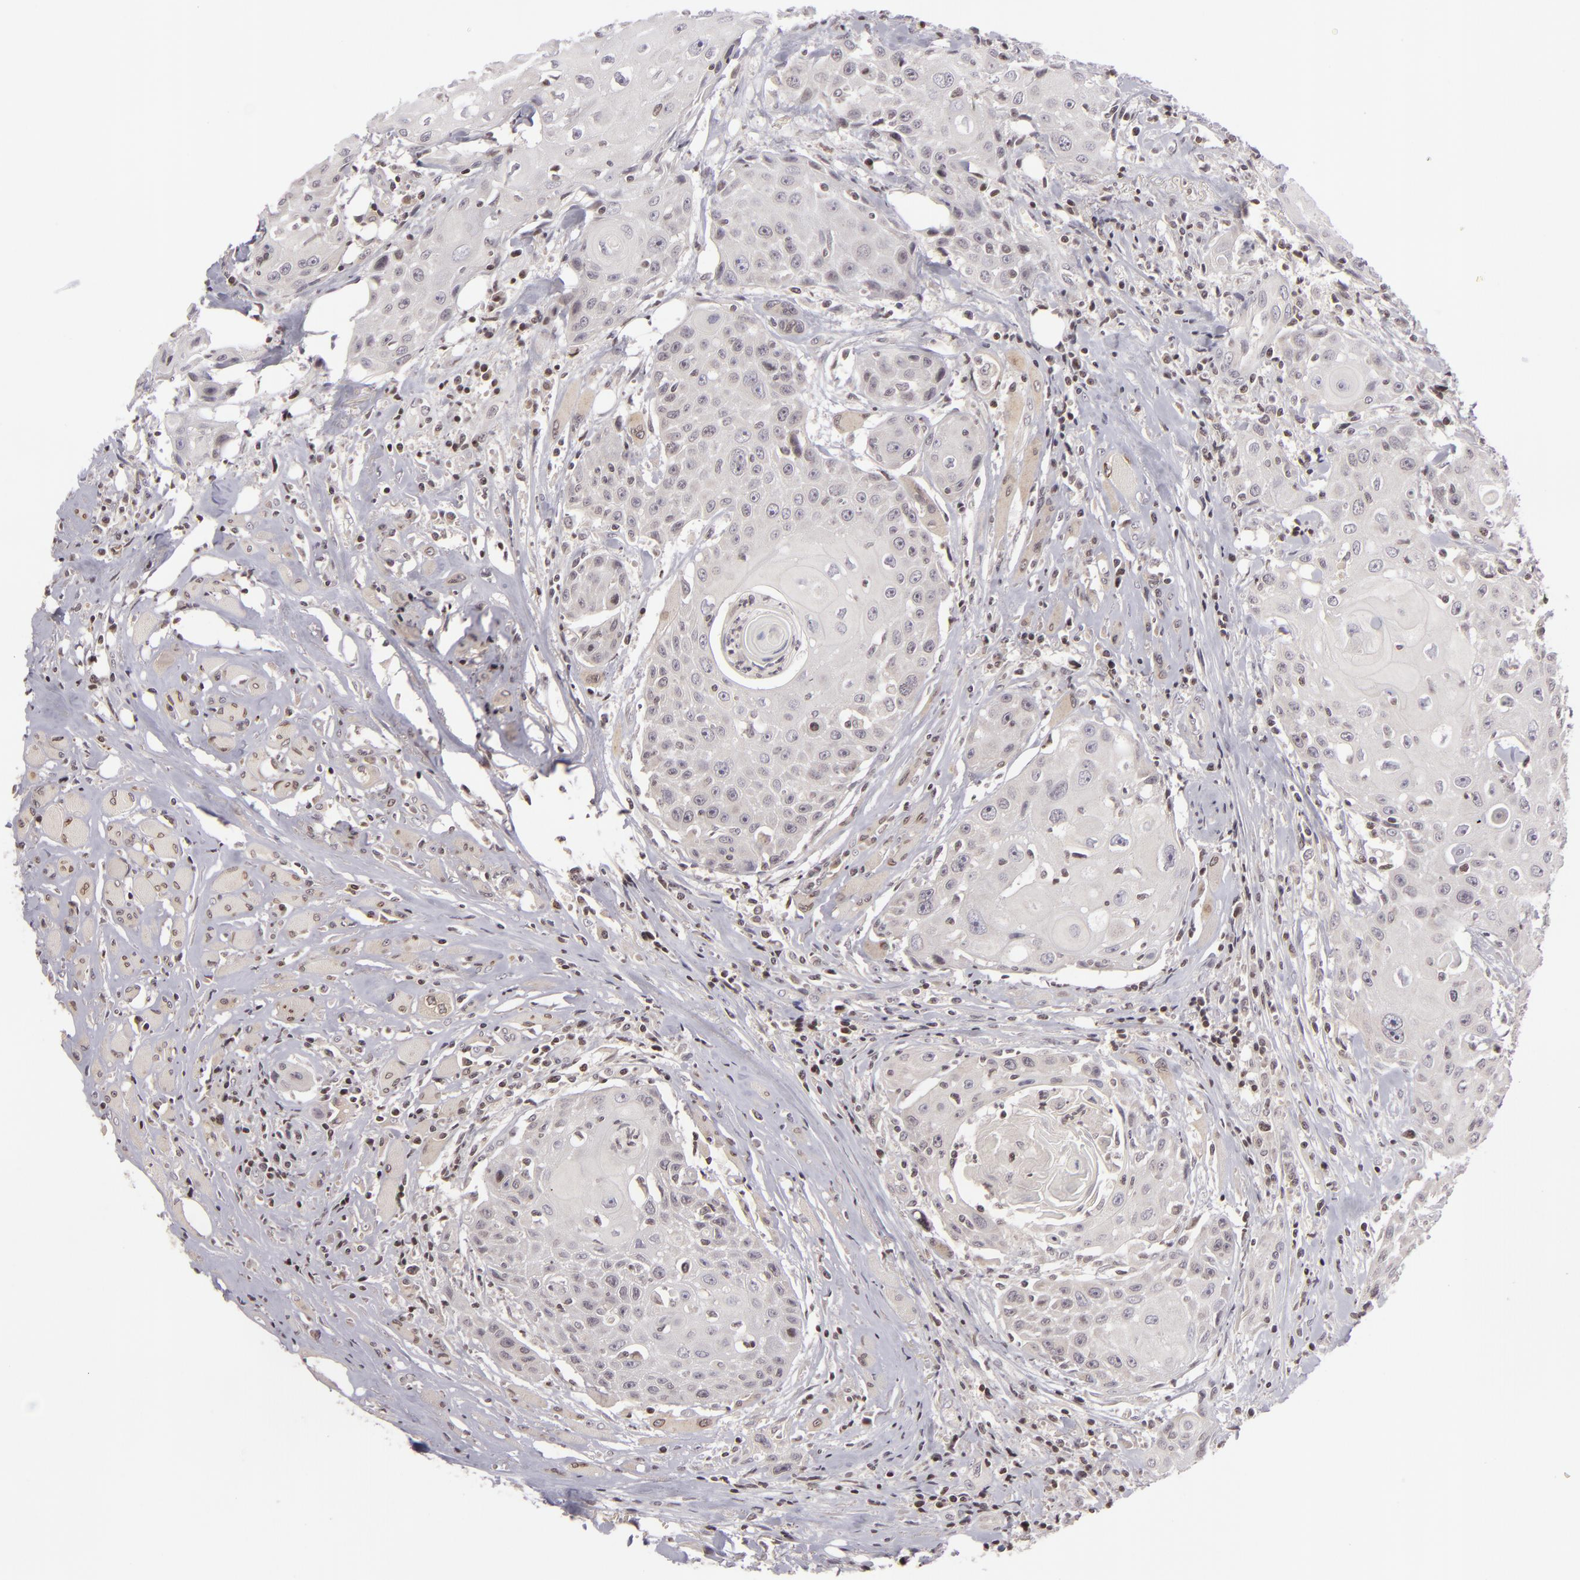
{"staining": {"intensity": "negative", "quantity": "none", "location": "none"}, "tissue": "head and neck cancer", "cell_type": "Tumor cells", "image_type": "cancer", "snomed": [{"axis": "morphology", "description": "Squamous cell carcinoma, NOS"}, {"axis": "topography", "description": "Oral tissue"}, {"axis": "topography", "description": "Head-Neck"}], "caption": "Immunohistochemistry of human head and neck squamous cell carcinoma exhibits no positivity in tumor cells.", "gene": "AKAP6", "patient": {"sex": "female", "age": 82}}